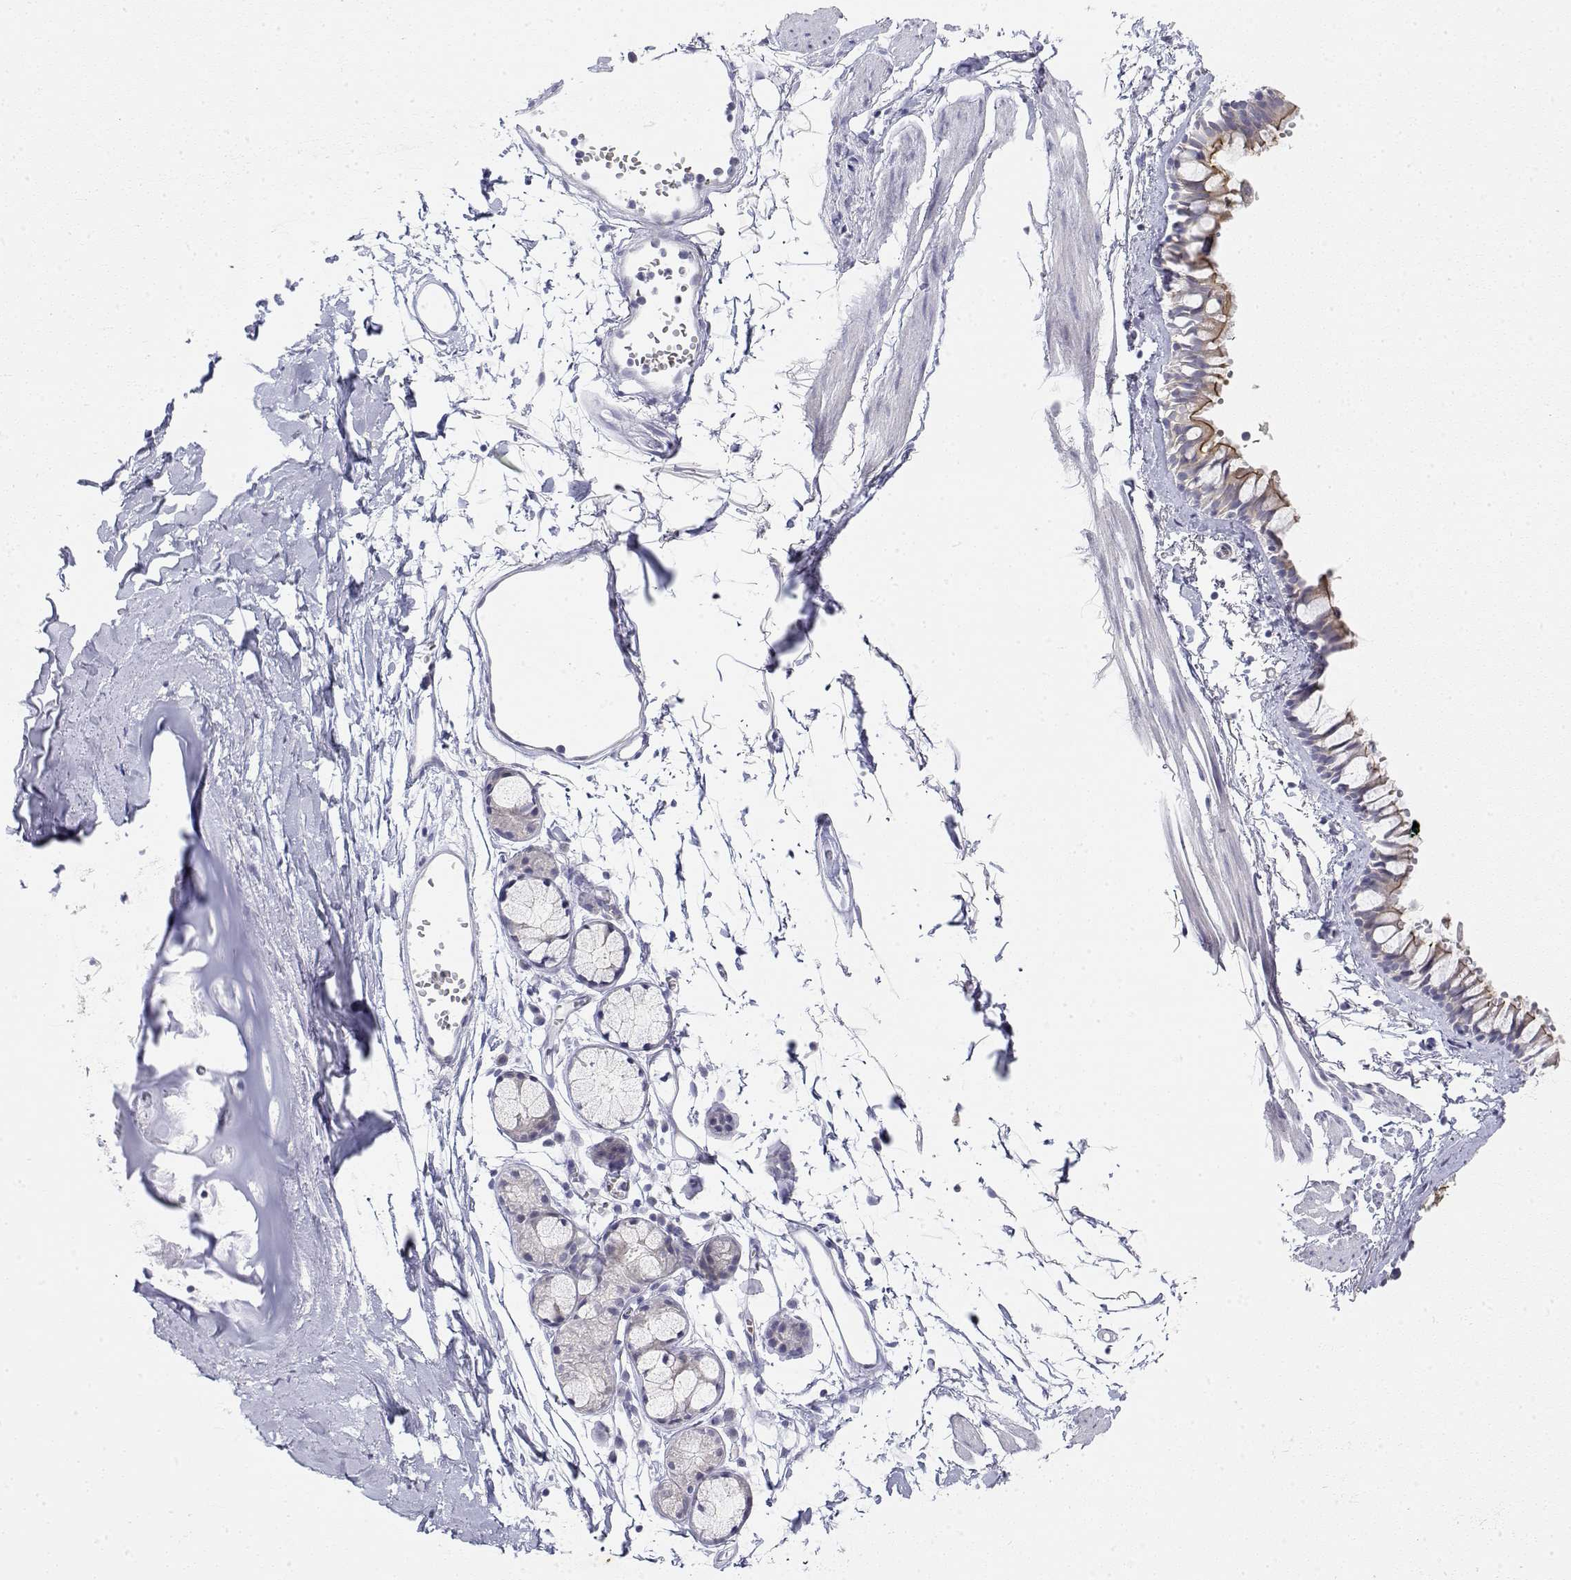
{"staining": {"intensity": "moderate", "quantity": "<25%", "location": "cytoplasmic/membranous"}, "tissue": "bronchus", "cell_type": "Respiratory epithelial cells", "image_type": "normal", "snomed": [{"axis": "morphology", "description": "Normal tissue, NOS"}, {"axis": "topography", "description": "Cartilage tissue"}, {"axis": "topography", "description": "Bronchus"}], "caption": "Immunohistochemistry (IHC) photomicrograph of unremarkable bronchus: bronchus stained using immunohistochemistry (IHC) shows low levels of moderate protein expression localized specifically in the cytoplasmic/membranous of respiratory epithelial cells, appearing as a cytoplasmic/membranous brown color.", "gene": "MISP", "patient": {"sex": "female", "age": 59}}